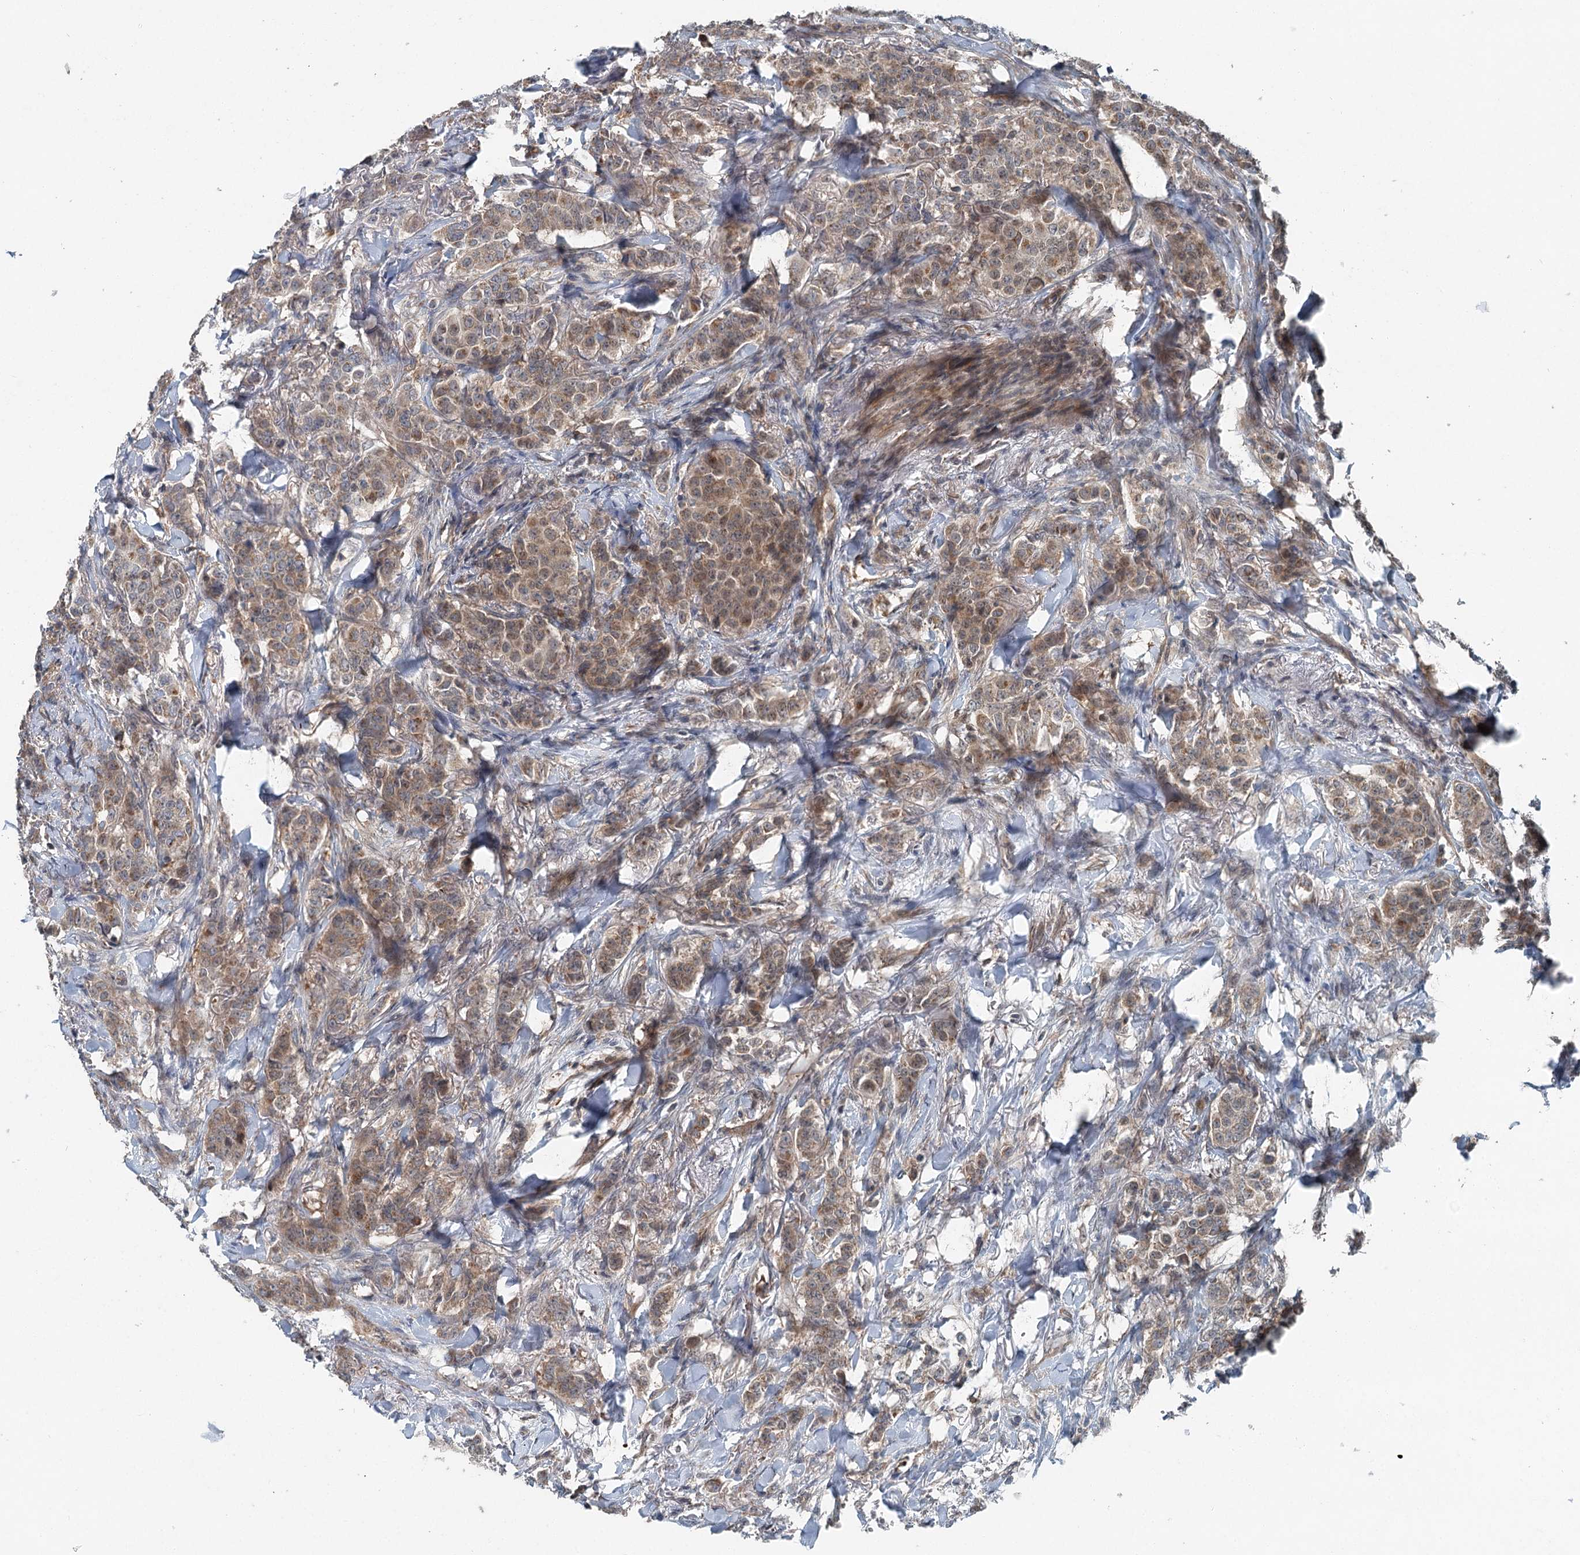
{"staining": {"intensity": "weak", "quantity": ">75%", "location": "cytoplasmic/membranous"}, "tissue": "breast cancer", "cell_type": "Tumor cells", "image_type": "cancer", "snomed": [{"axis": "morphology", "description": "Duct carcinoma"}, {"axis": "topography", "description": "Breast"}], "caption": "Infiltrating ductal carcinoma (breast) was stained to show a protein in brown. There is low levels of weak cytoplasmic/membranous positivity in about >75% of tumor cells.", "gene": "SKIC3", "patient": {"sex": "female", "age": 40}}